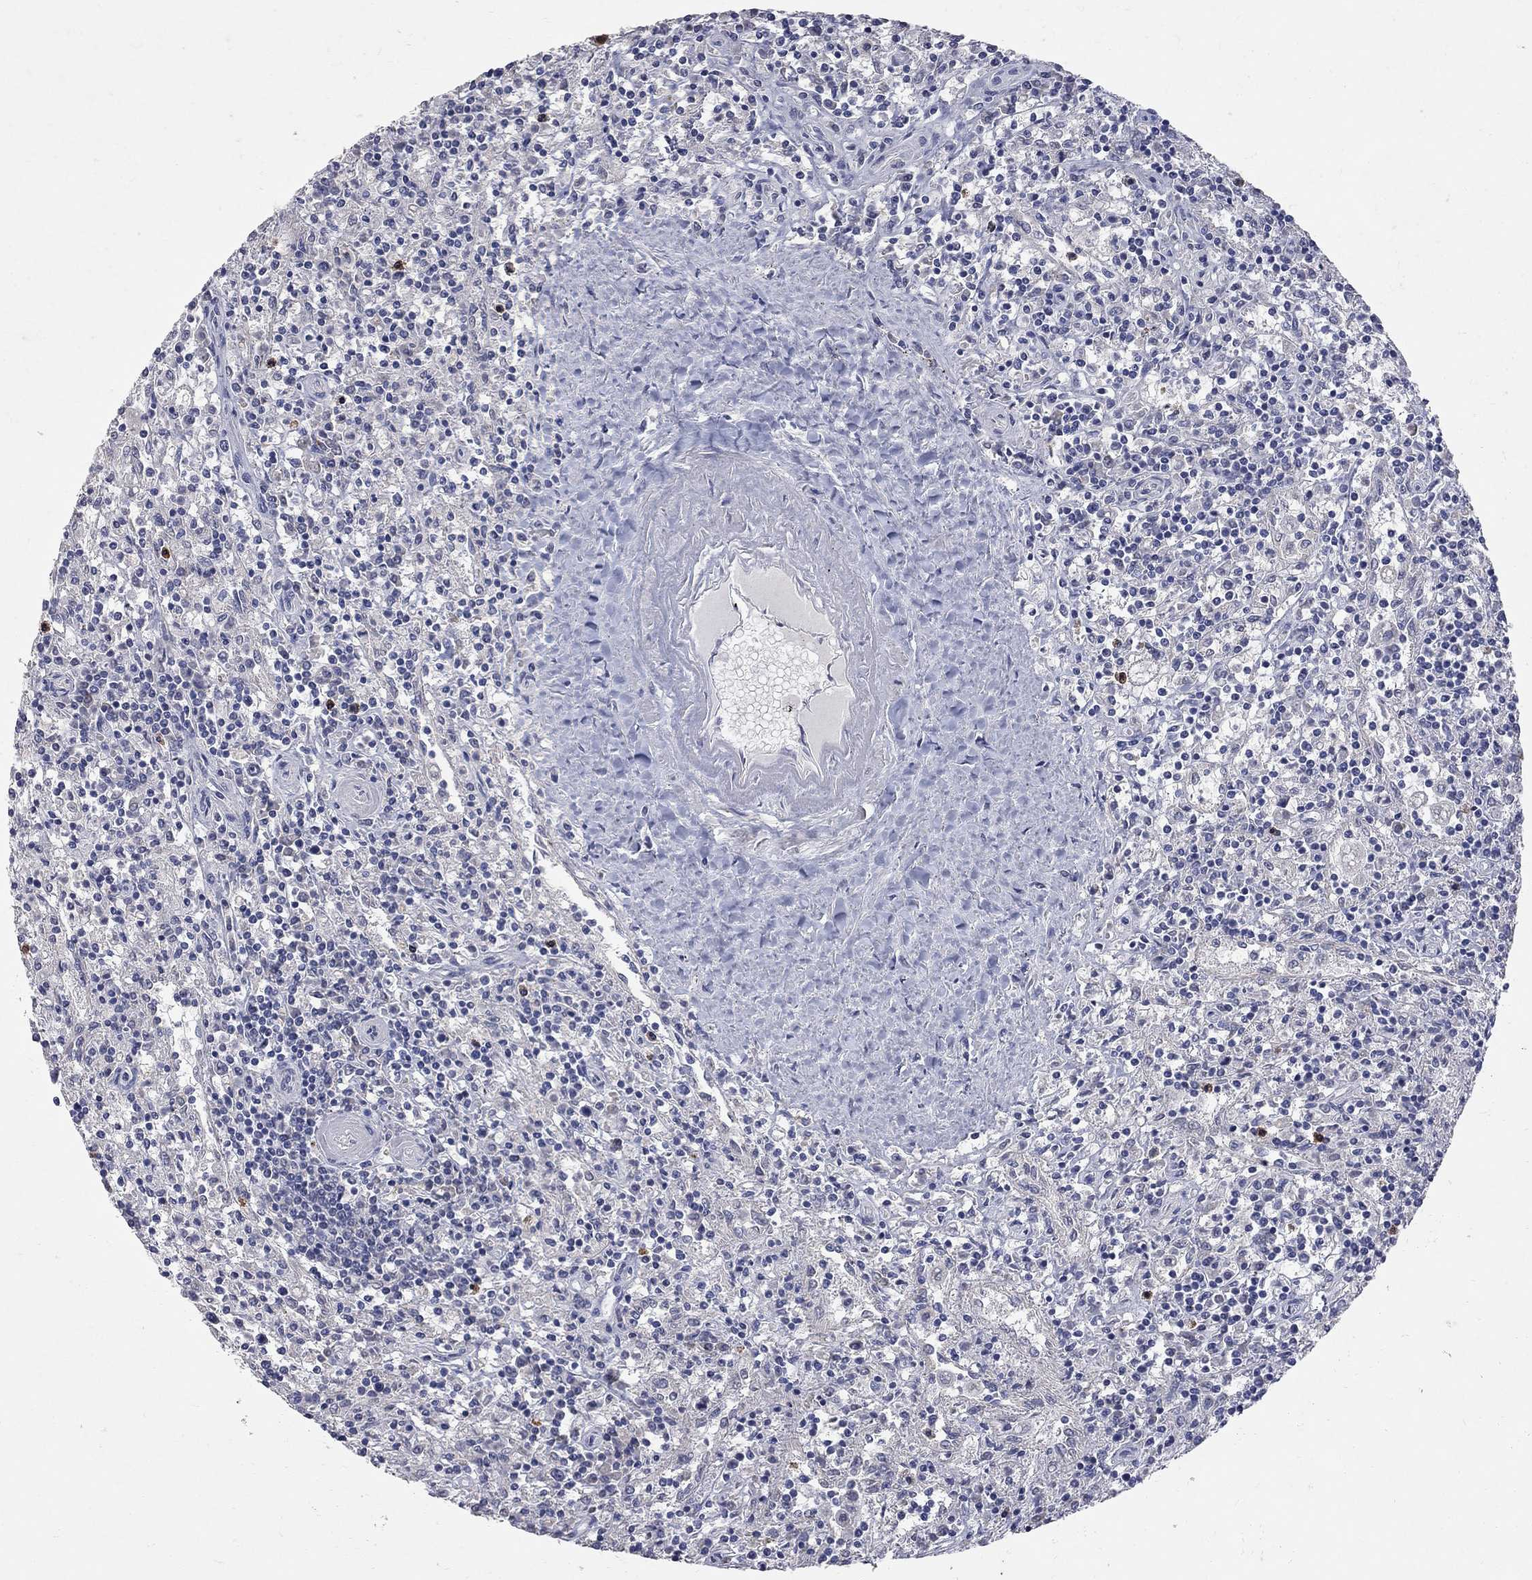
{"staining": {"intensity": "negative", "quantity": "none", "location": "none"}, "tissue": "lymphoma", "cell_type": "Tumor cells", "image_type": "cancer", "snomed": [{"axis": "morphology", "description": "Malignant lymphoma, non-Hodgkin's type, Low grade"}, {"axis": "topography", "description": "Spleen"}], "caption": "Immunohistochemical staining of lymphoma exhibits no significant positivity in tumor cells.", "gene": "NOS2", "patient": {"sex": "male", "age": 62}}